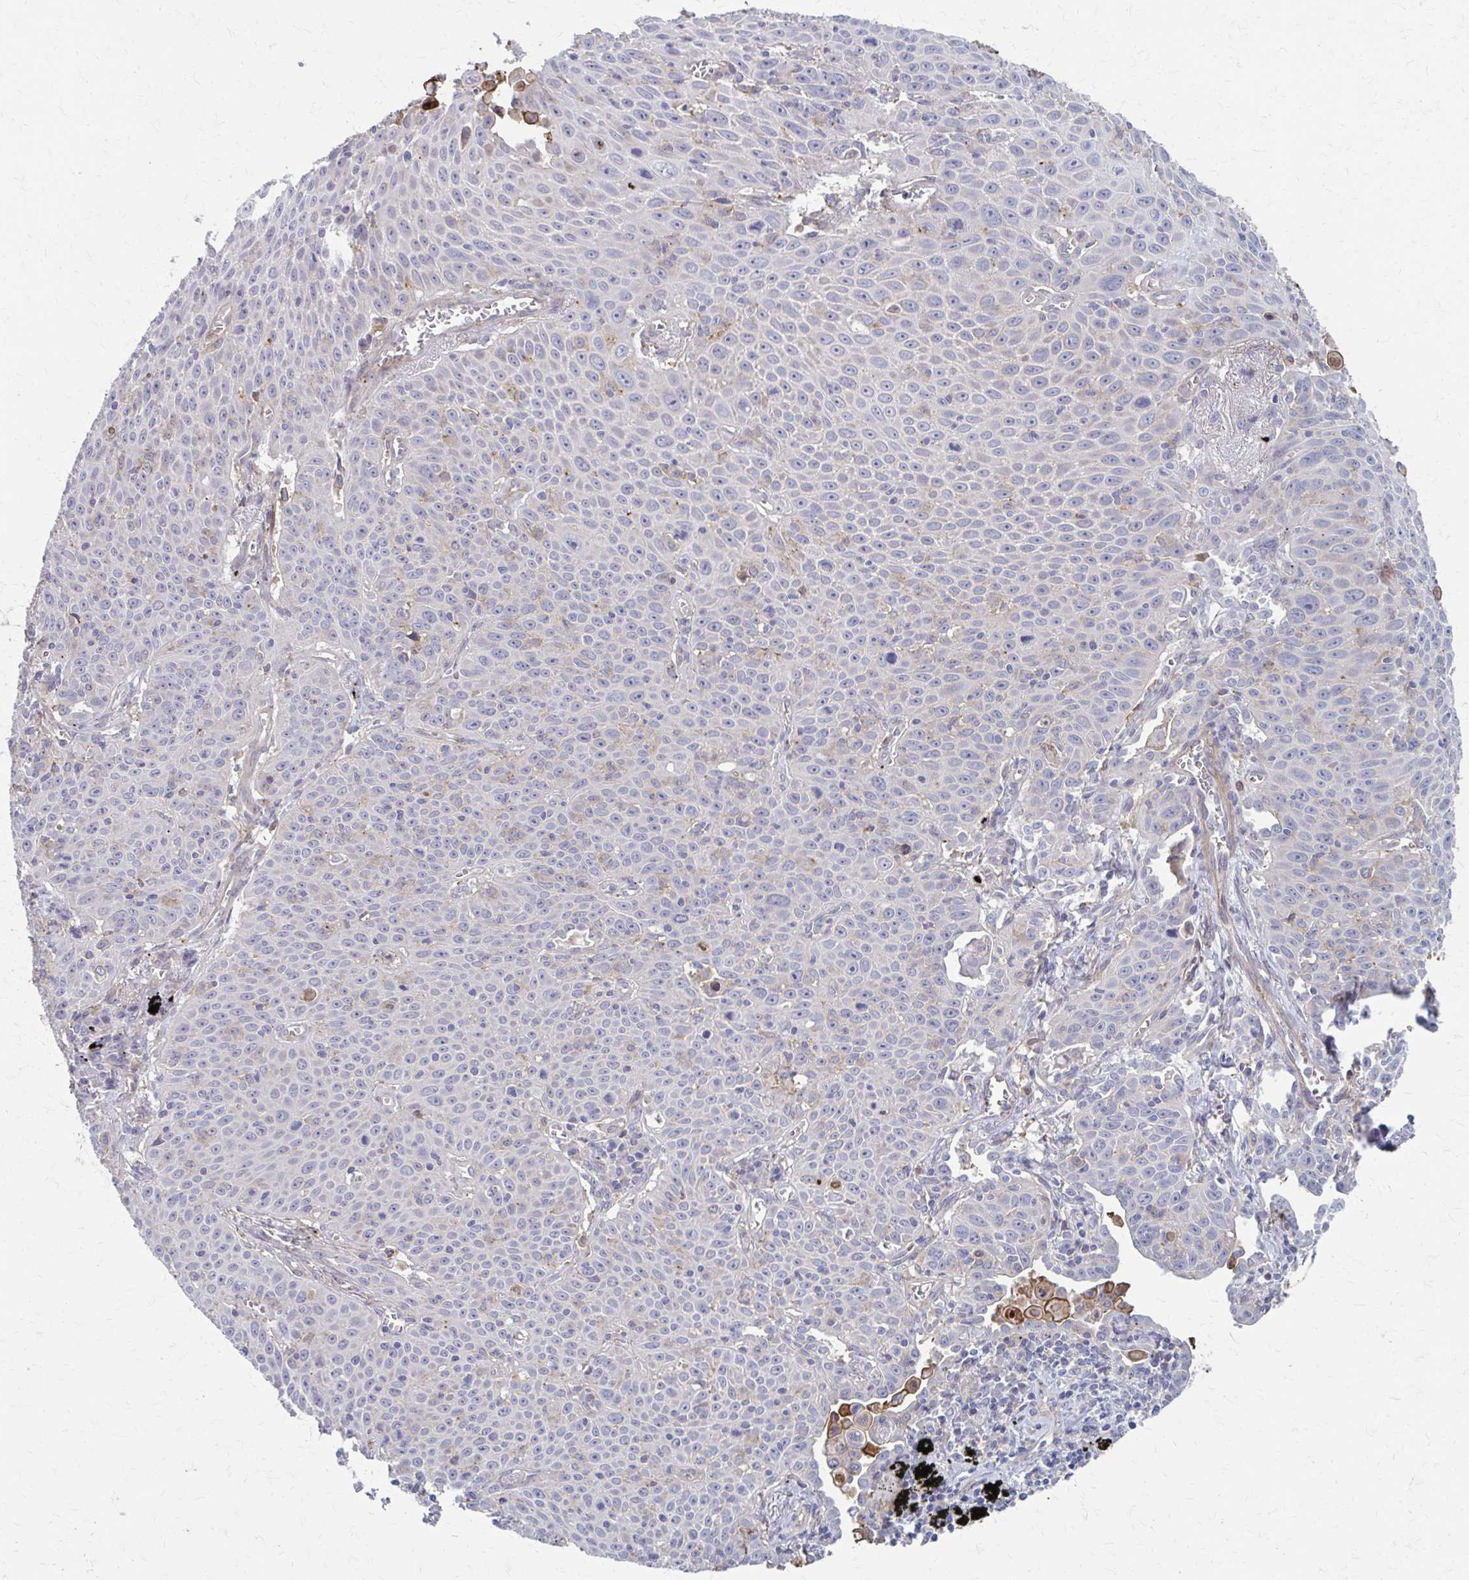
{"staining": {"intensity": "negative", "quantity": "none", "location": "none"}, "tissue": "lung cancer", "cell_type": "Tumor cells", "image_type": "cancer", "snomed": [{"axis": "morphology", "description": "Squamous cell carcinoma, NOS"}, {"axis": "morphology", "description": "Squamous cell carcinoma, metastatic, NOS"}, {"axis": "topography", "description": "Lymph node"}, {"axis": "topography", "description": "Lung"}], "caption": "High magnification brightfield microscopy of lung cancer stained with DAB (brown) and counterstained with hematoxylin (blue): tumor cells show no significant expression. (DAB immunohistochemistry (IHC), high magnification).", "gene": "MMP14", "patient": {"sex": "female", "age": 62}}